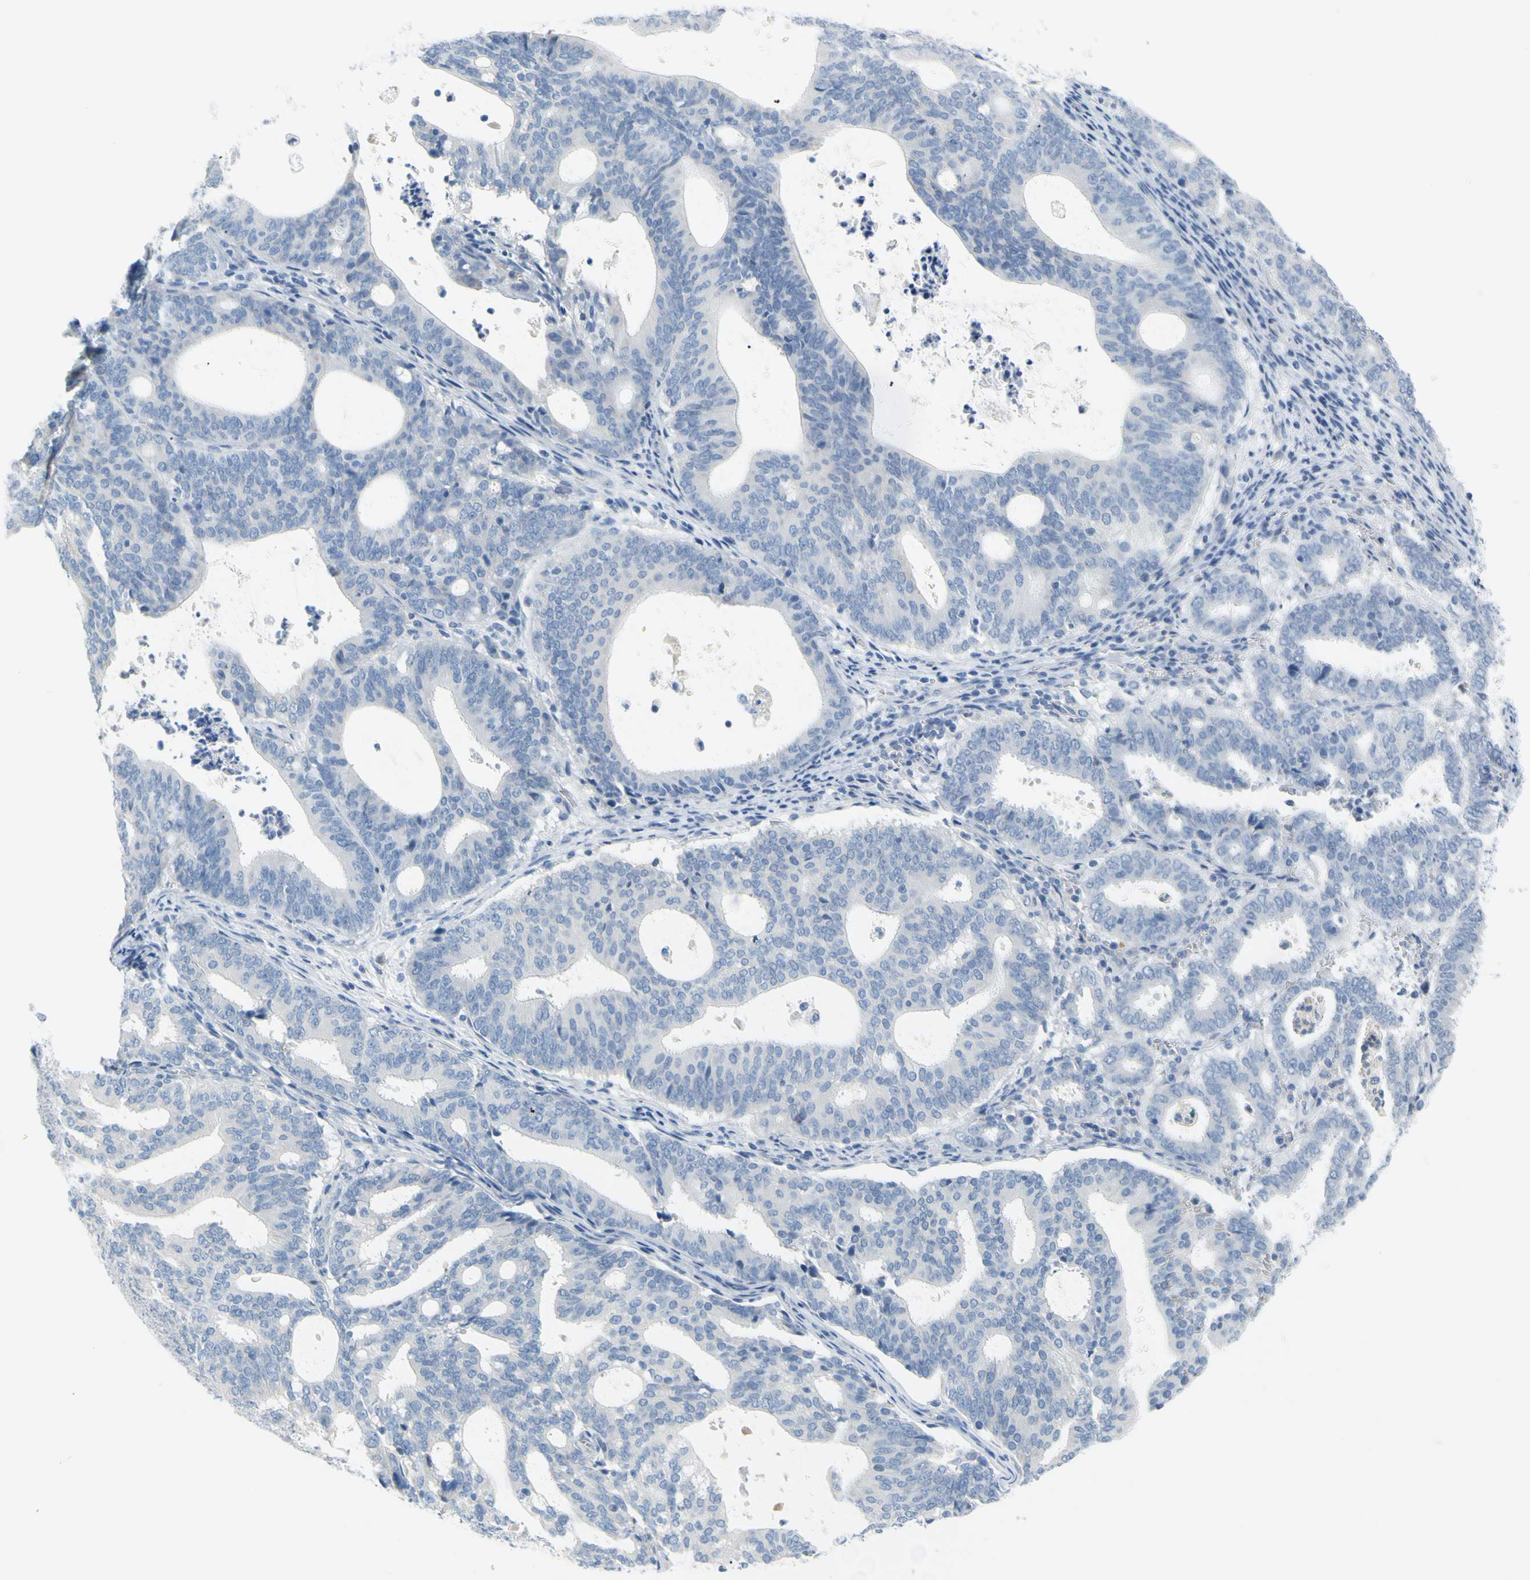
{"staining": {"intensity": "negative", "quantity": "none", "location": "none"}, "tissue": "endometrial cancer", "cell_type": "Tumor cells", "image_type": "cancer", "snomed": [{"axis": "morphology", "description": "Adenocarcinoma, NOS"}, {"axis": "topography", "description": "Uterus"}], "caption": "This is an immunohistochemistry photomicrograph of endometrial cancer. There is no expression in tumor cells.", "gene": "DCT", "patient": {"sex": "female", "age": 83}}